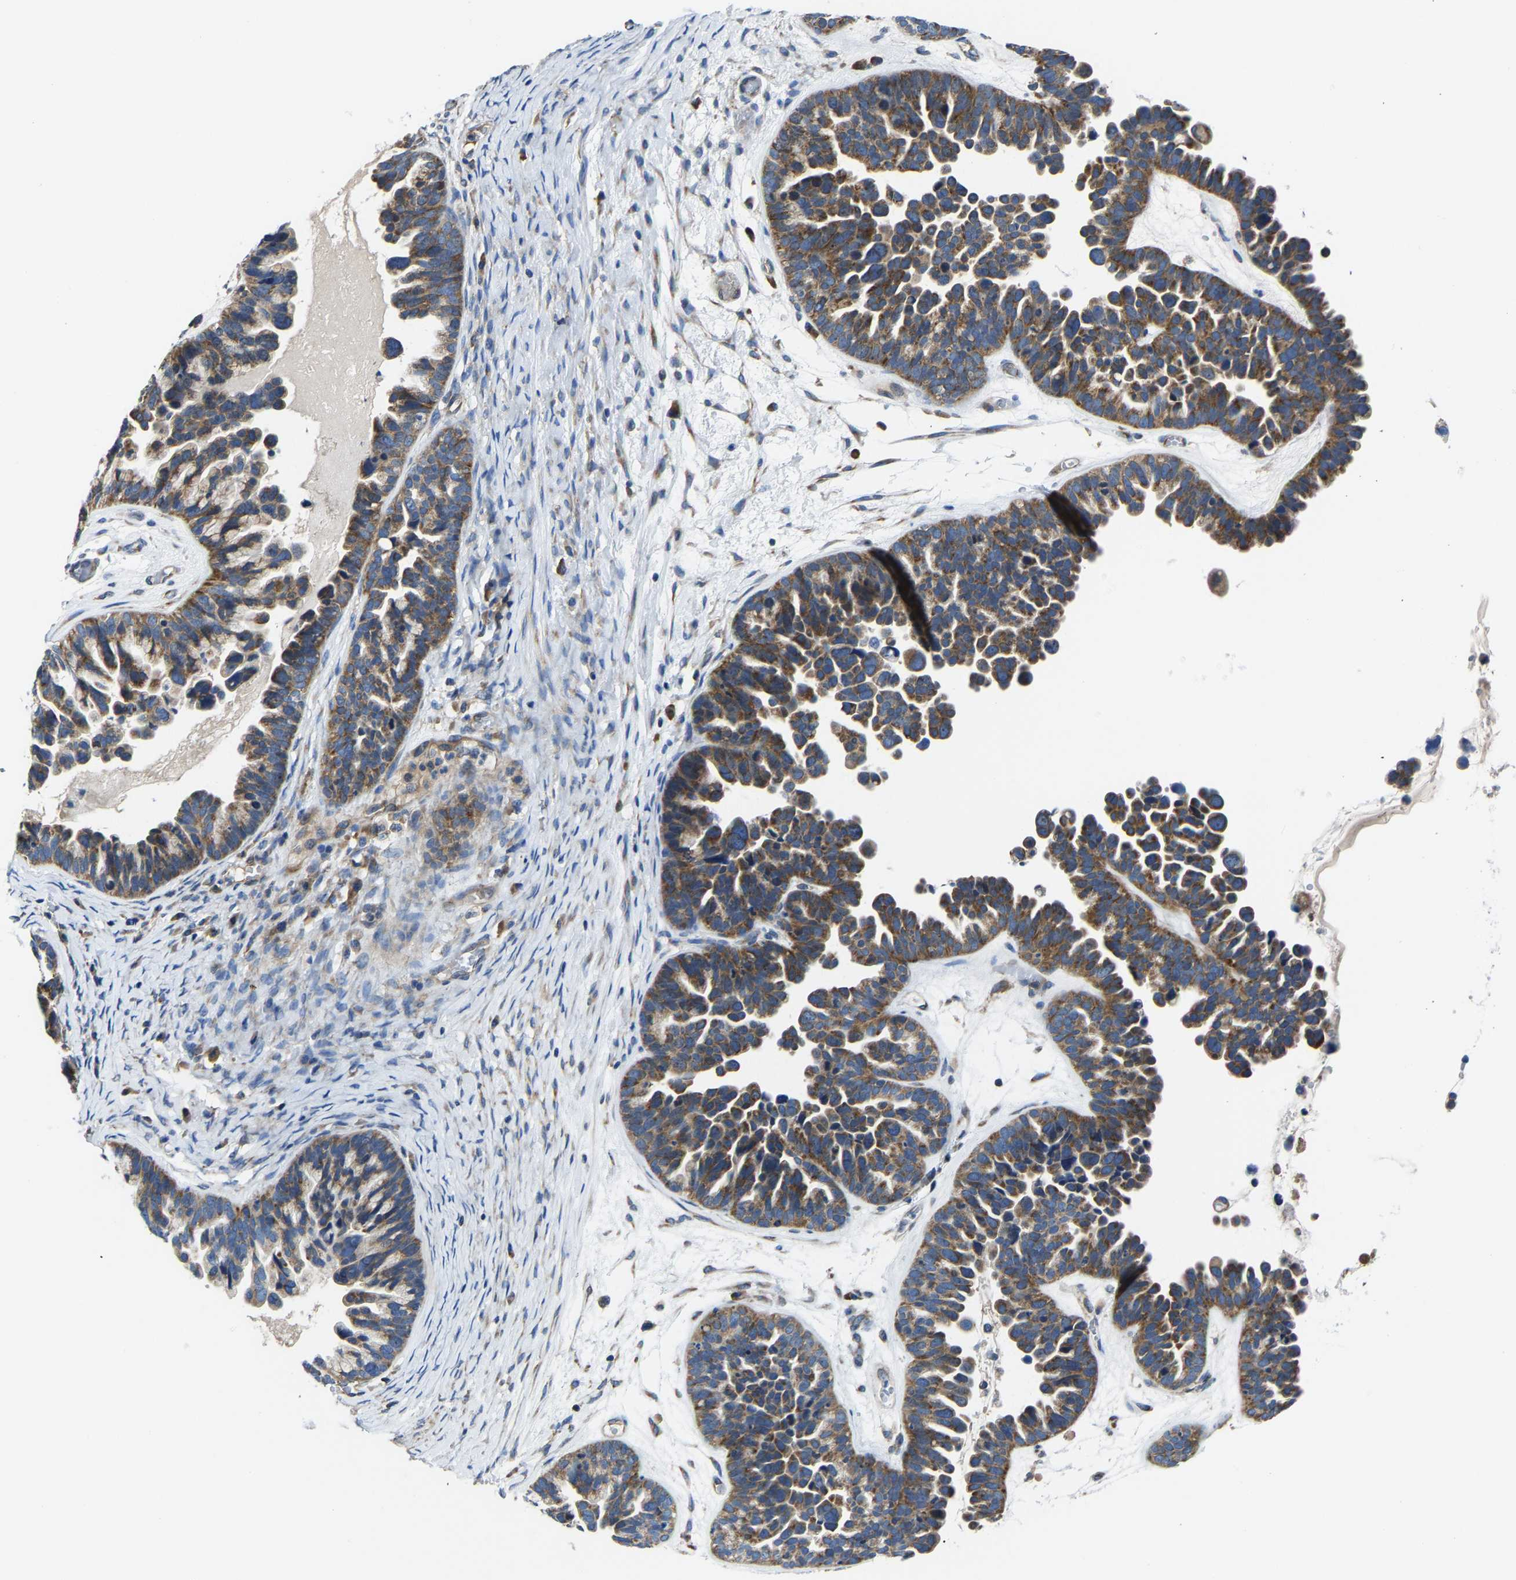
{"staining": {"intensity": "moderate", "quantity": ">75%", "location": "cytoplasmic/membranous"}, "tissue": "ovarian cancer", "cell_type": "Tumor cells", "image_type": "cancer", "snomed": [{"axis": "morphology", "description": "Cystadenocarcinoma, serous, NOS"}, {"axis": "topography", "description": "Ovary"}], "caption": "Protein expression analysis of ovarian serous cystadenocarcinoma demonstrates moderate cytoplasmic/membranous positivity in about >75% of tumor cells.", "gene": "G3BP2", "patient": {"sex": "female", "age": 56}}